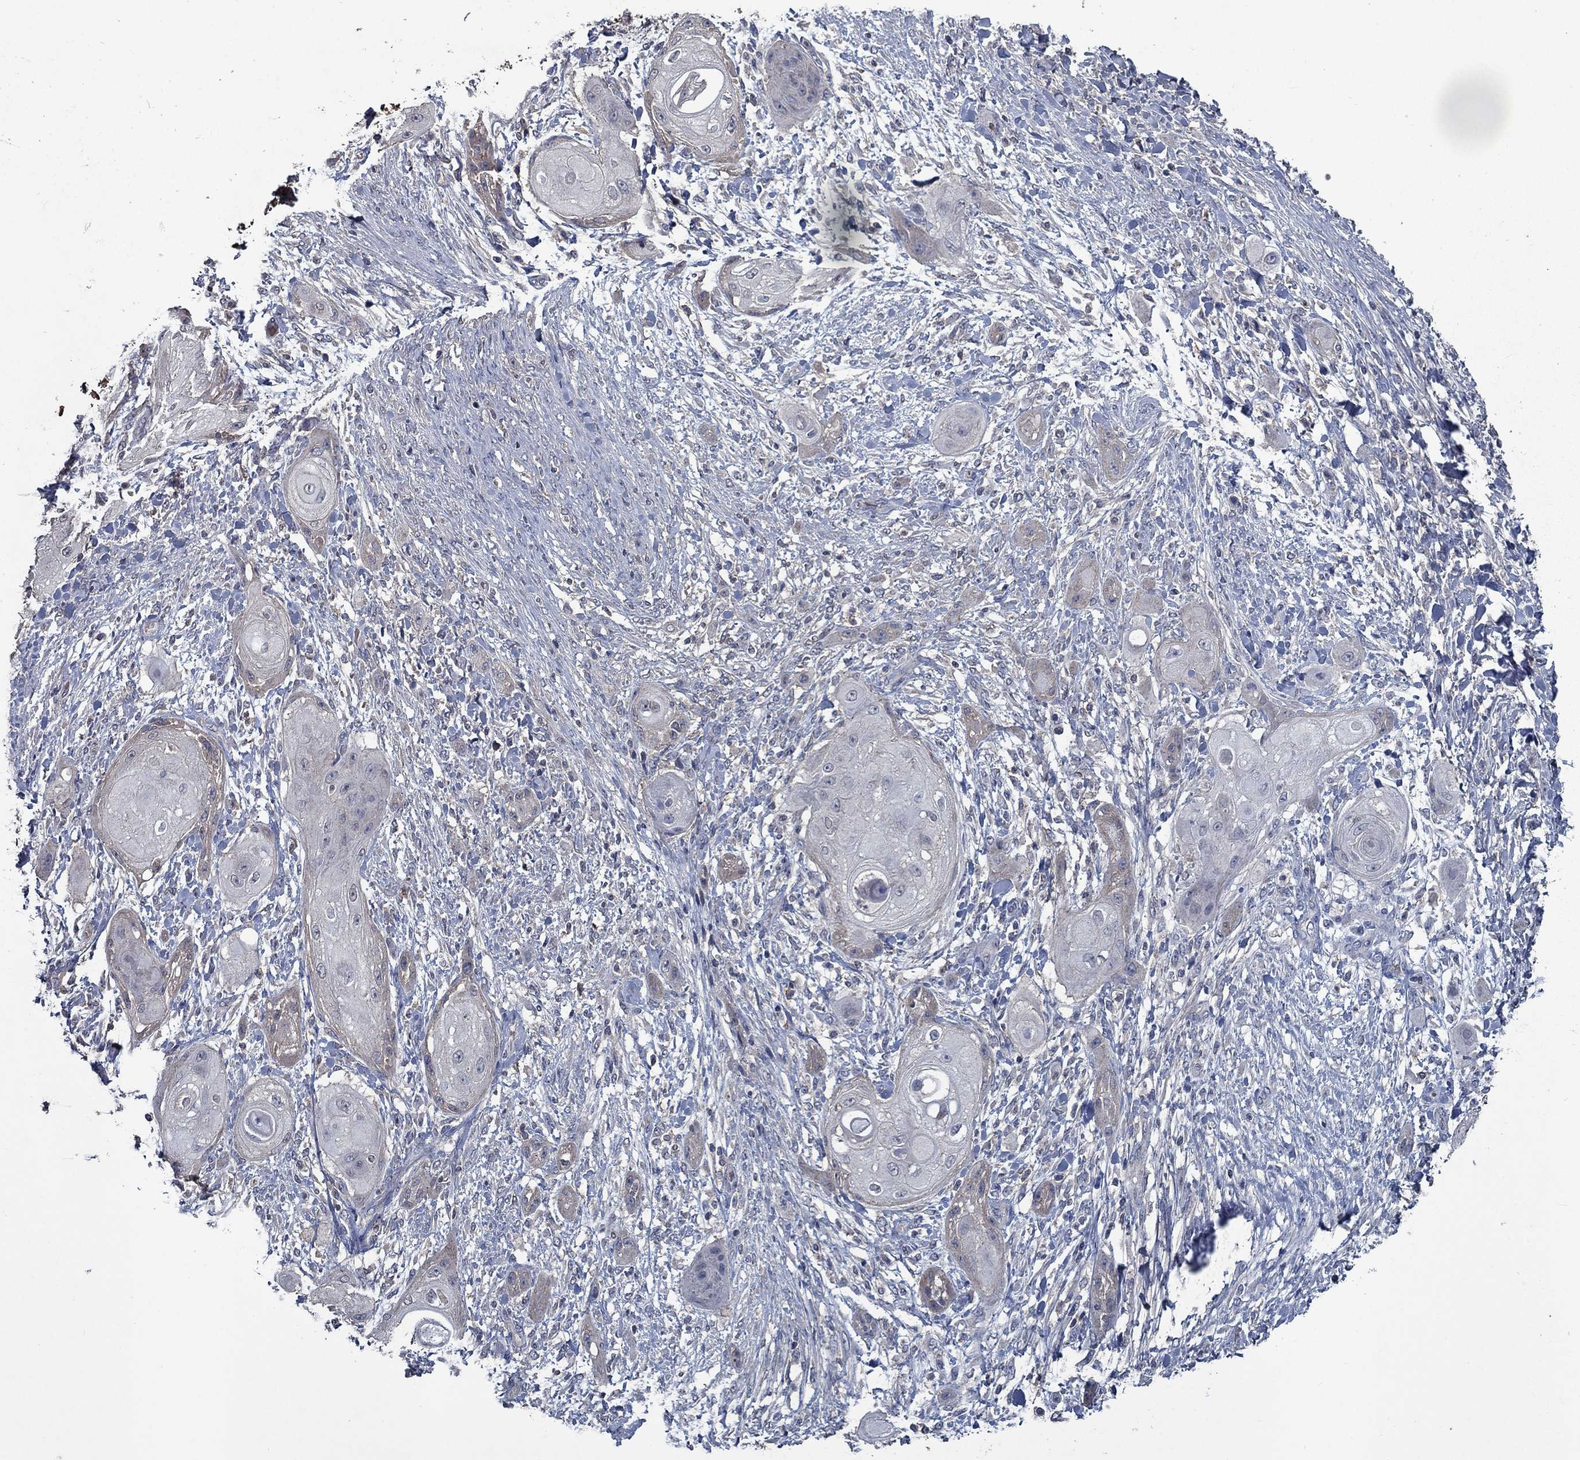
{"staining": {"intensity": "negative", "quantity": "none", "location": "none"}, "tissue": "skin cancer", "cell_type": "Tumor cells", "image_type": "cancer", "snomed": [{"axis": "morphology", "description": "Squamous cell carcinoma, NOS"}, {"axis": "topography", "description": "Skin"}], "caption": "Human skin cancer (squamous cell carcinoma) stained for a protein using IHC displays no expression in tumor cells.", "gene": "SLC44A1", "patient": {"sex": "male", "age": 62}}